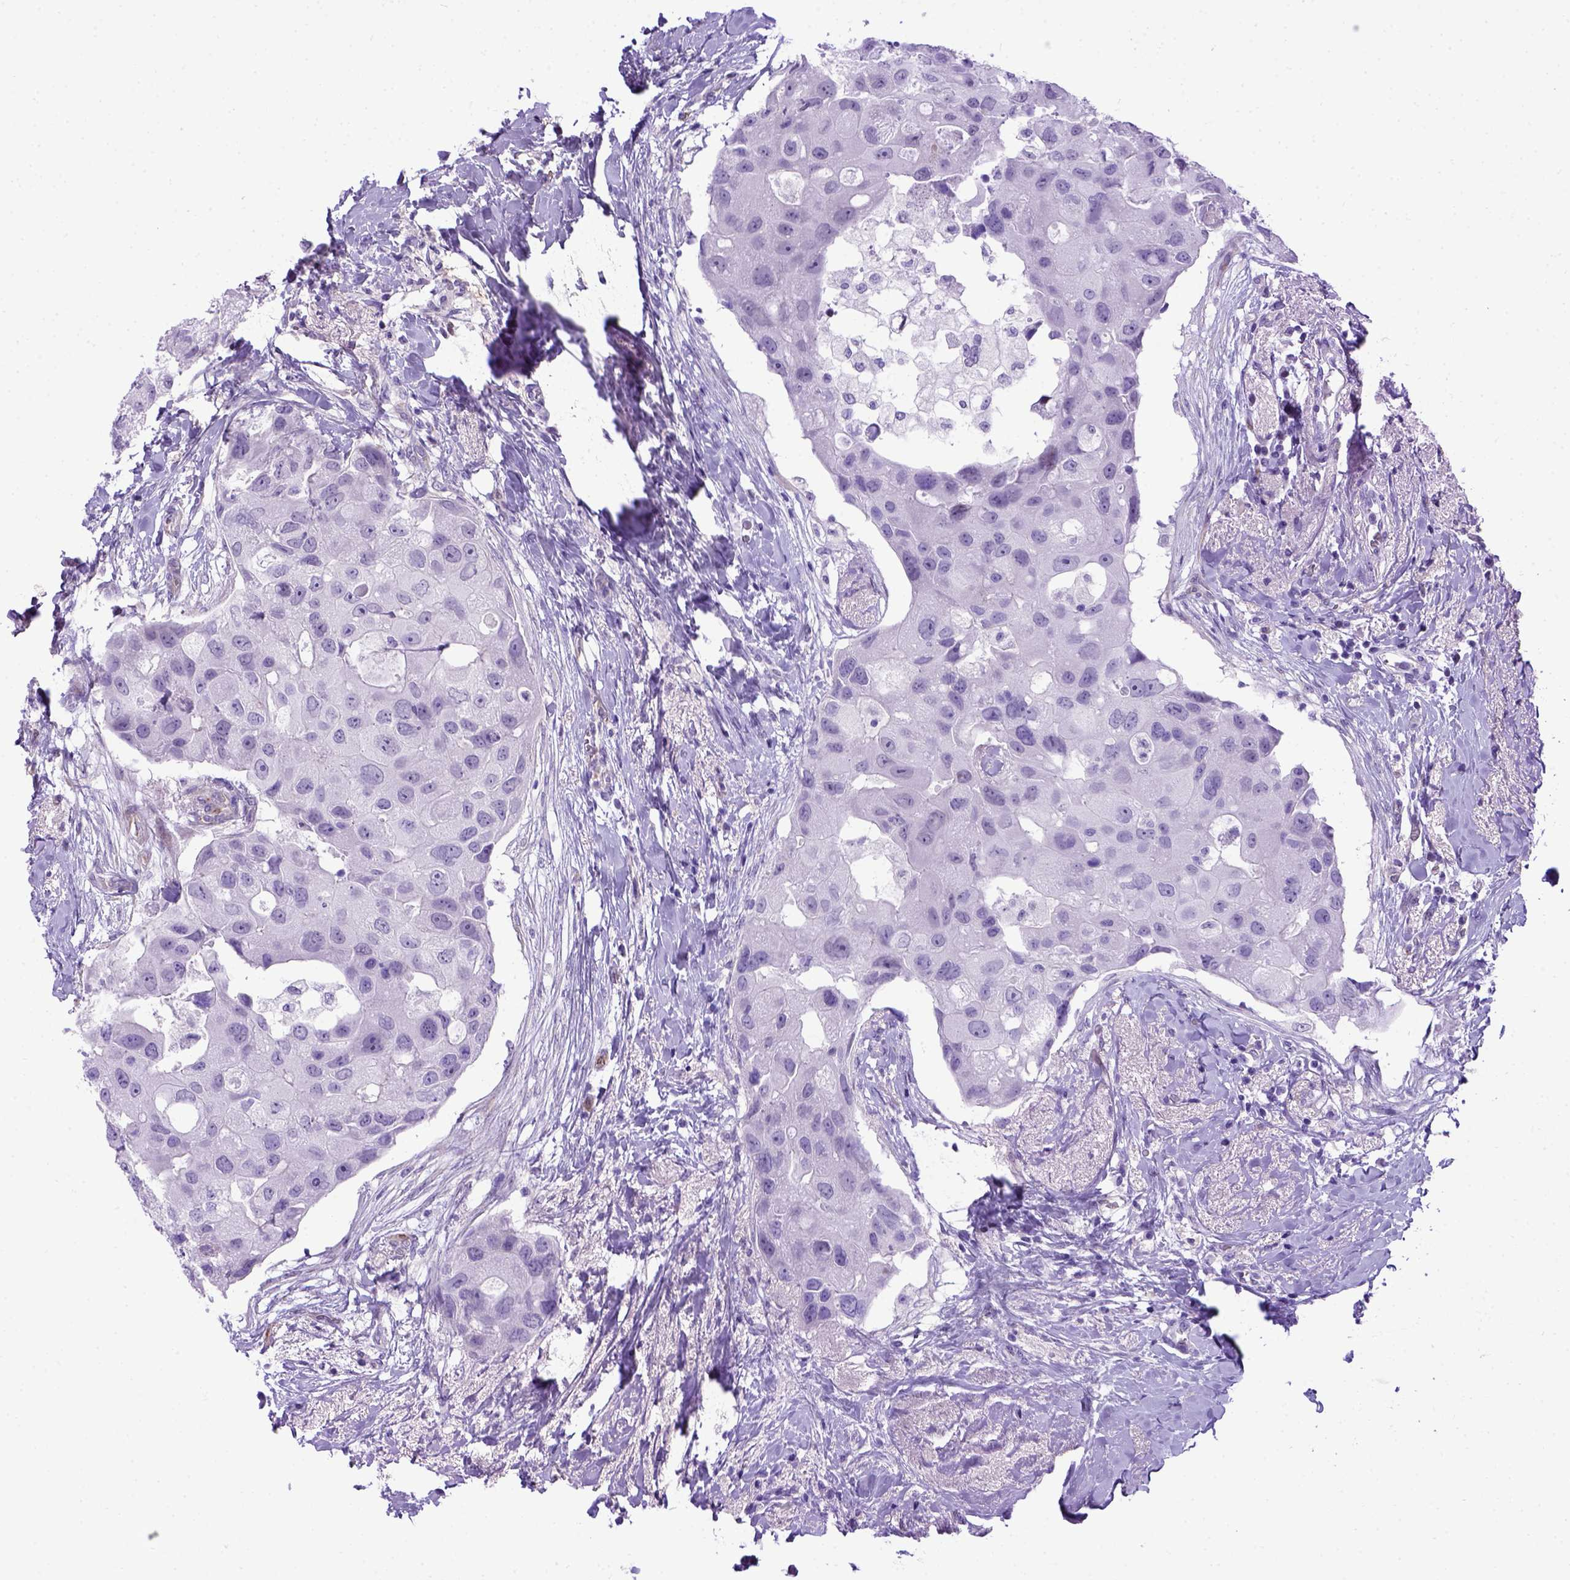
{"staining": {"intensity": "negative", "quantity": "none", "location": "none"}, "tissue": "breast cancer", "cell_type": "Tumor cells", "image_type": "cancer", "snomed": [{"axis": "morphology", "description": "Duct carcinoma"}, {"axis": "topography", "description": "Breast"}], "caption": "IHC of human intraductal carcinoma (breast) displays no staining in tumor cells.", "gene": "ADAM12", "patient": {"sex": "female", "age": 43}}